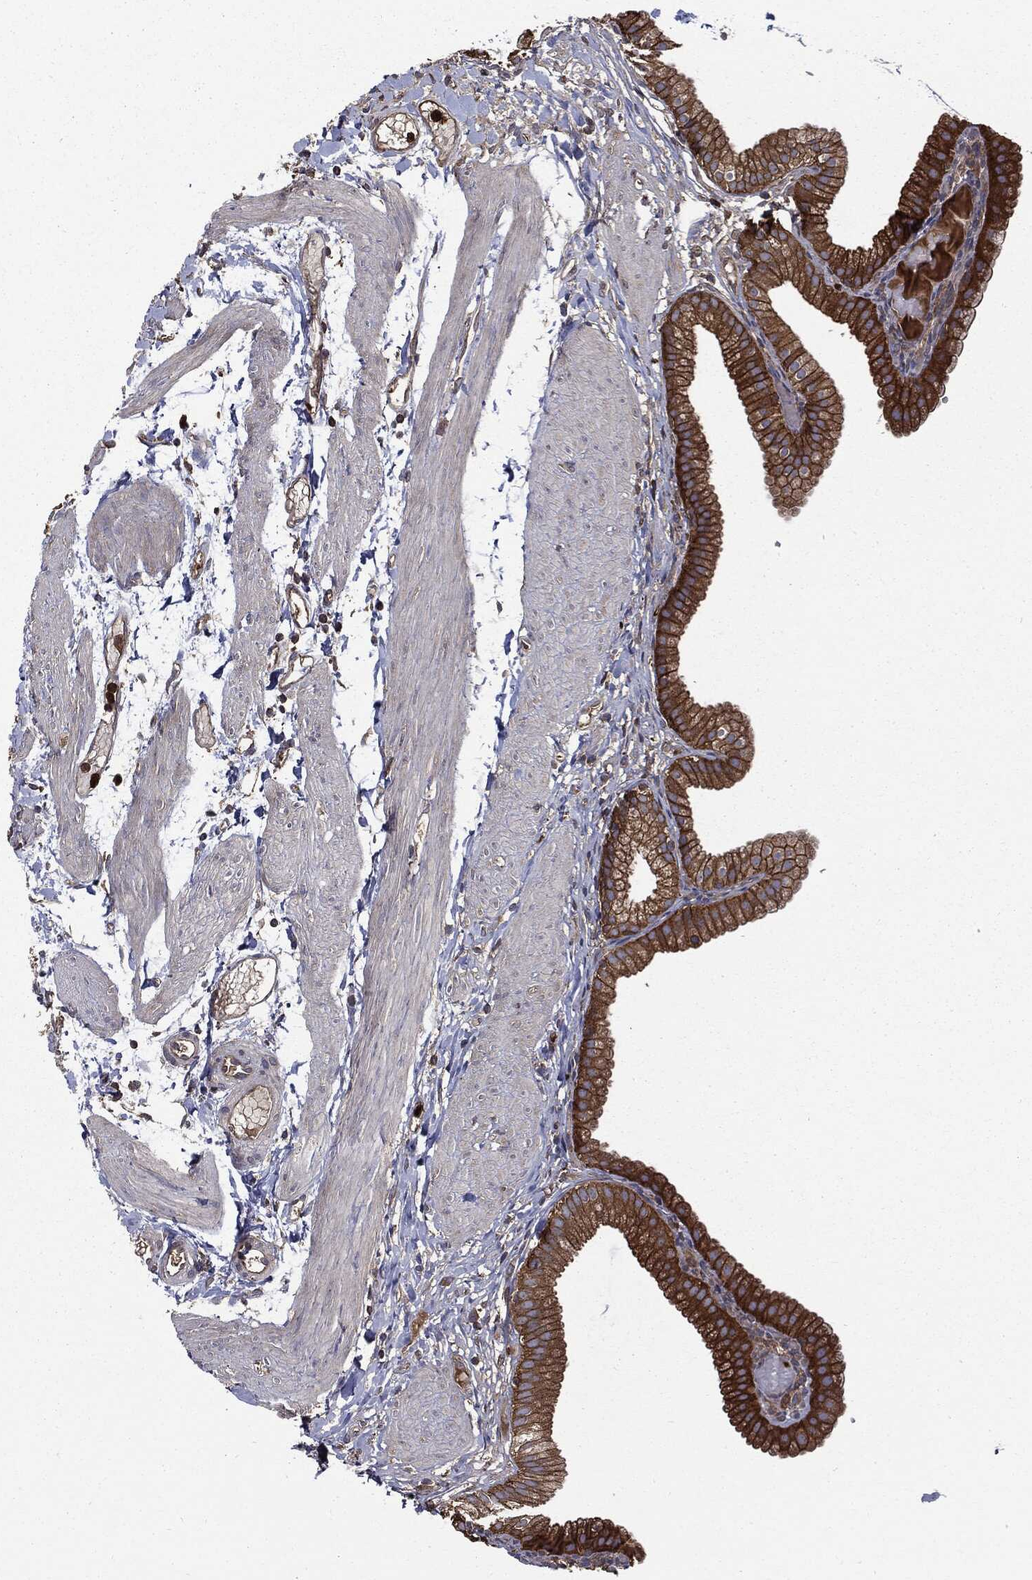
{"staining": {"intensity": "strong", "quantity": ">75%", "location": "cytoplasmic/membranous"}, "tissue": "gallbladder", "cell_type": "Glandular cells", "image_type": "normal", "snomed": [{"axis": "morphology", "description": "Normal tissue, NOS"}, {"axis": "topography", "description": "Gallbladder"}, {"axis": "topography", "description": "Peripheral nerve tissue"}], "caption": "DAB (3,3'-diaminobenzidine) immunohistochemical staining of normal gallbladder displays strong cytoplasmic/membranous protein staining in about >75% of glandular cells. (DAB (3,3'-diaminobenzidine) IHC with brightfield microscopy, high magnification).", "gene": "PDCD6IP", "patient": {"sex": "female", "age": 45}}